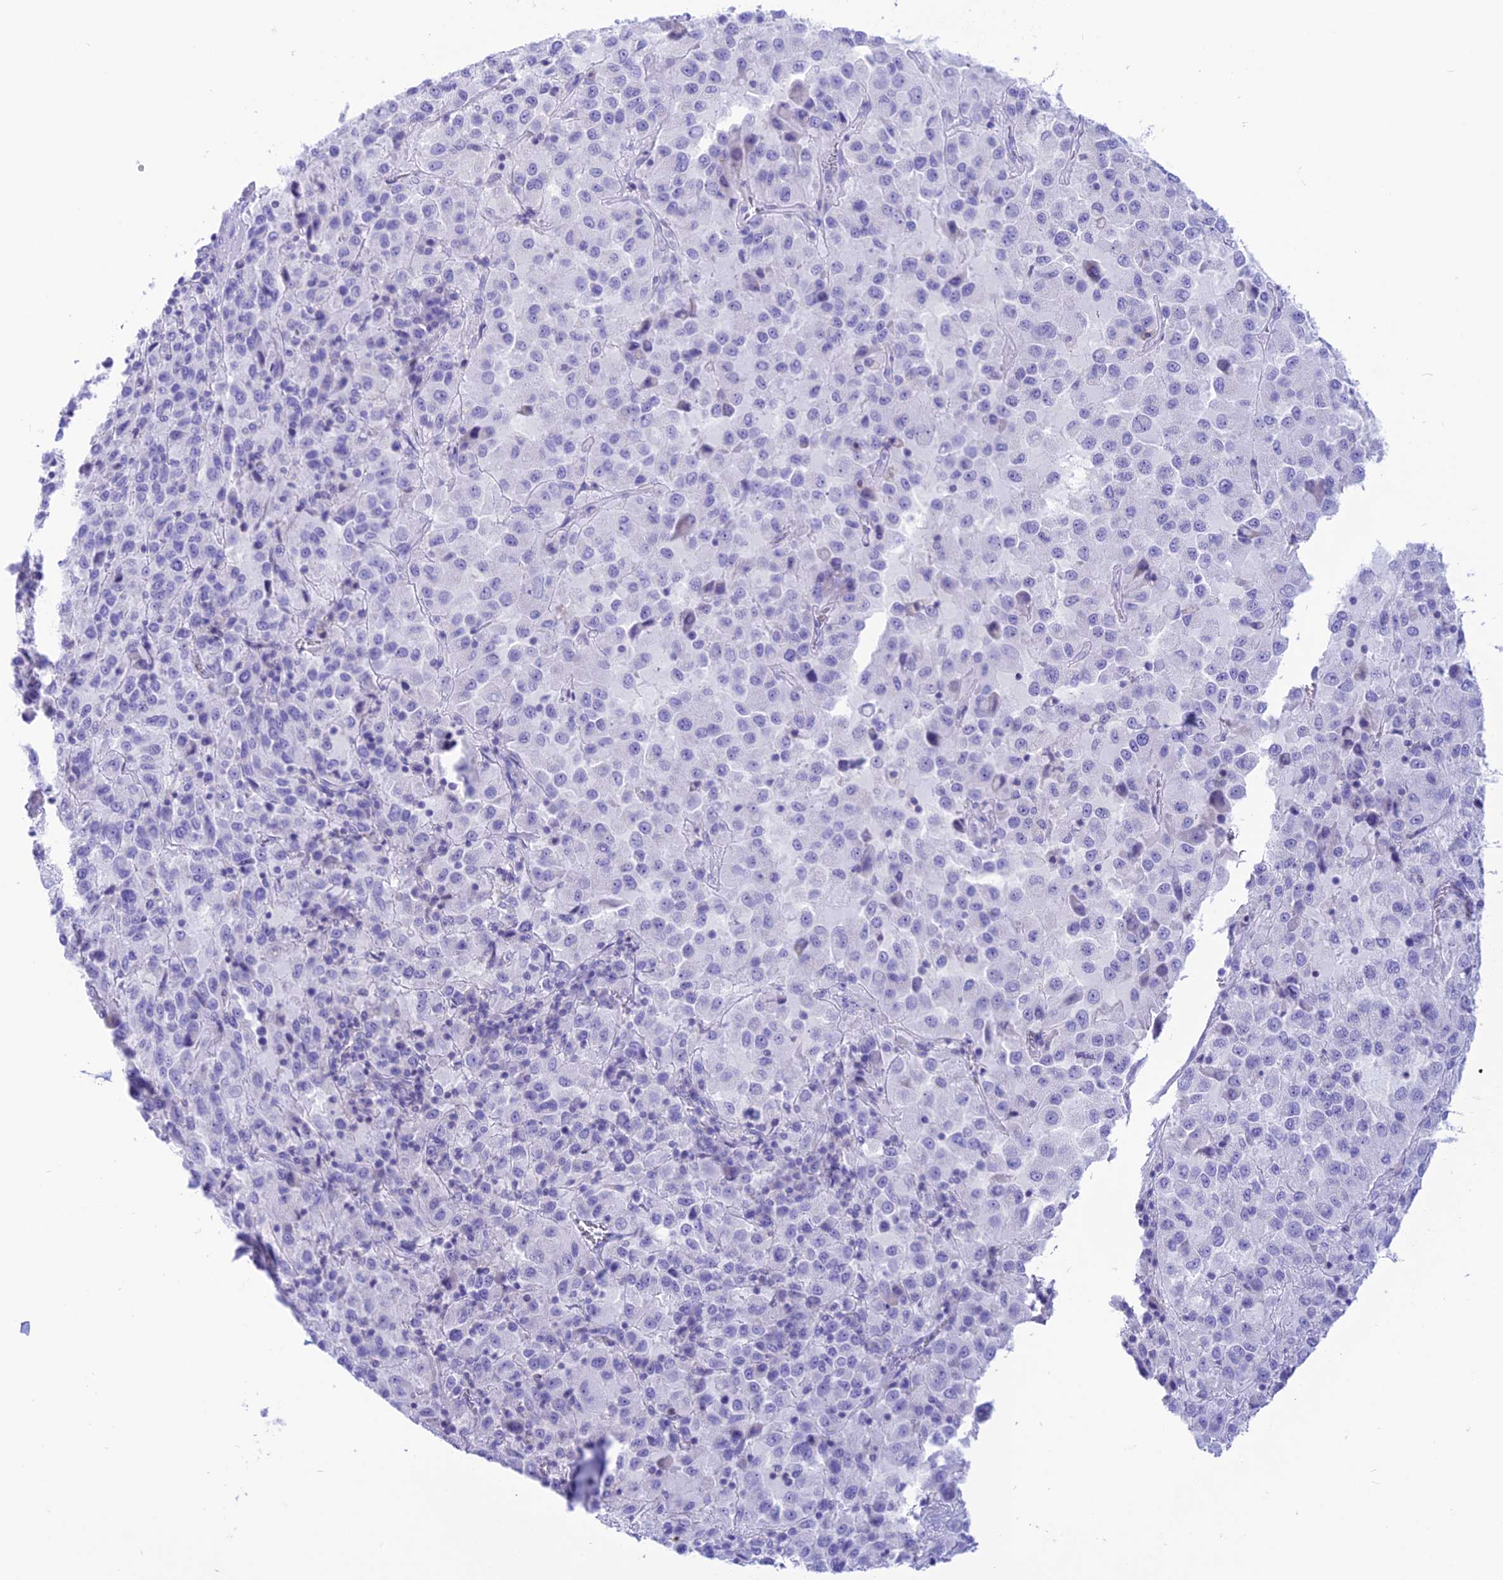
{"staining": {"intensity": "negative", "quantity": "none", "location": "none"}, "tissue": "melanoma", "cell_type": "Tumor cells", "image_type": "cancer", "snomed": [{"axis": "morphology", "description": "Malignant melanoma, Metastatic site"}, {"axis": "topography", "description": "Lung"}], "caption": "Histopathology image shows no significant protein staining in tumor cells of malignant melanoma (metastatic site).", "gene": "GLYATL1", "patient": {"sex": "male", "age": 64}}